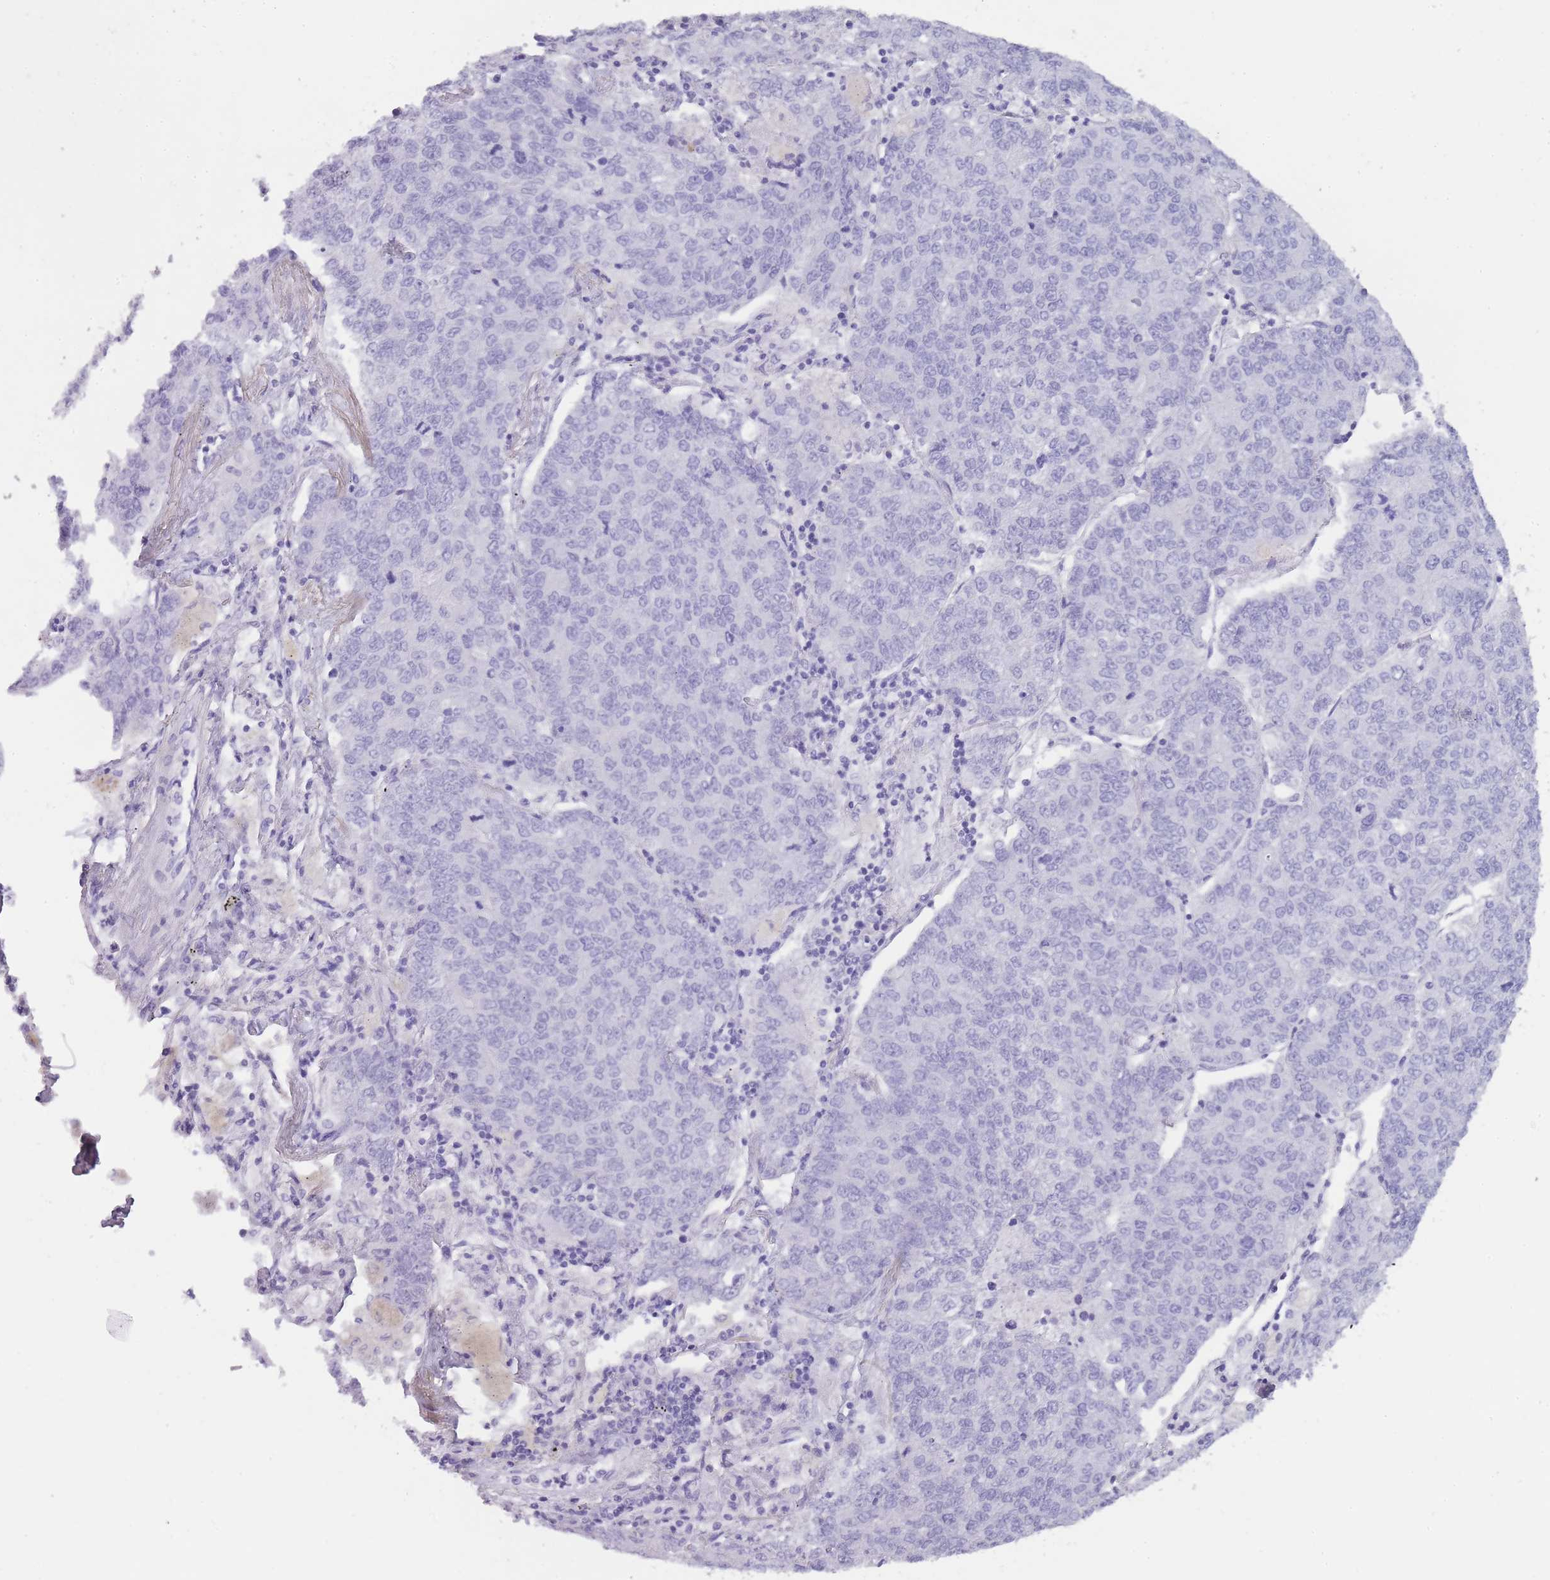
{"staining": {"intensity": "negative", "quantity": "none", "location": "none"}, "tissue": "lung cancer", "cell_type": "Tumor cells", "image_type": "cancer", "snomed": [{"axis": "morphology", "description": "Adenocarcinoma, NOS"}, {"axis": "topography", "description": "Lung"}], "caption": "Tumor cells show no significant positivity in lung cancer. (IHC, brightfield microscopy, high magnification).", "gene": "TCP11", "patient": {"sex": "male", "age": 49}}